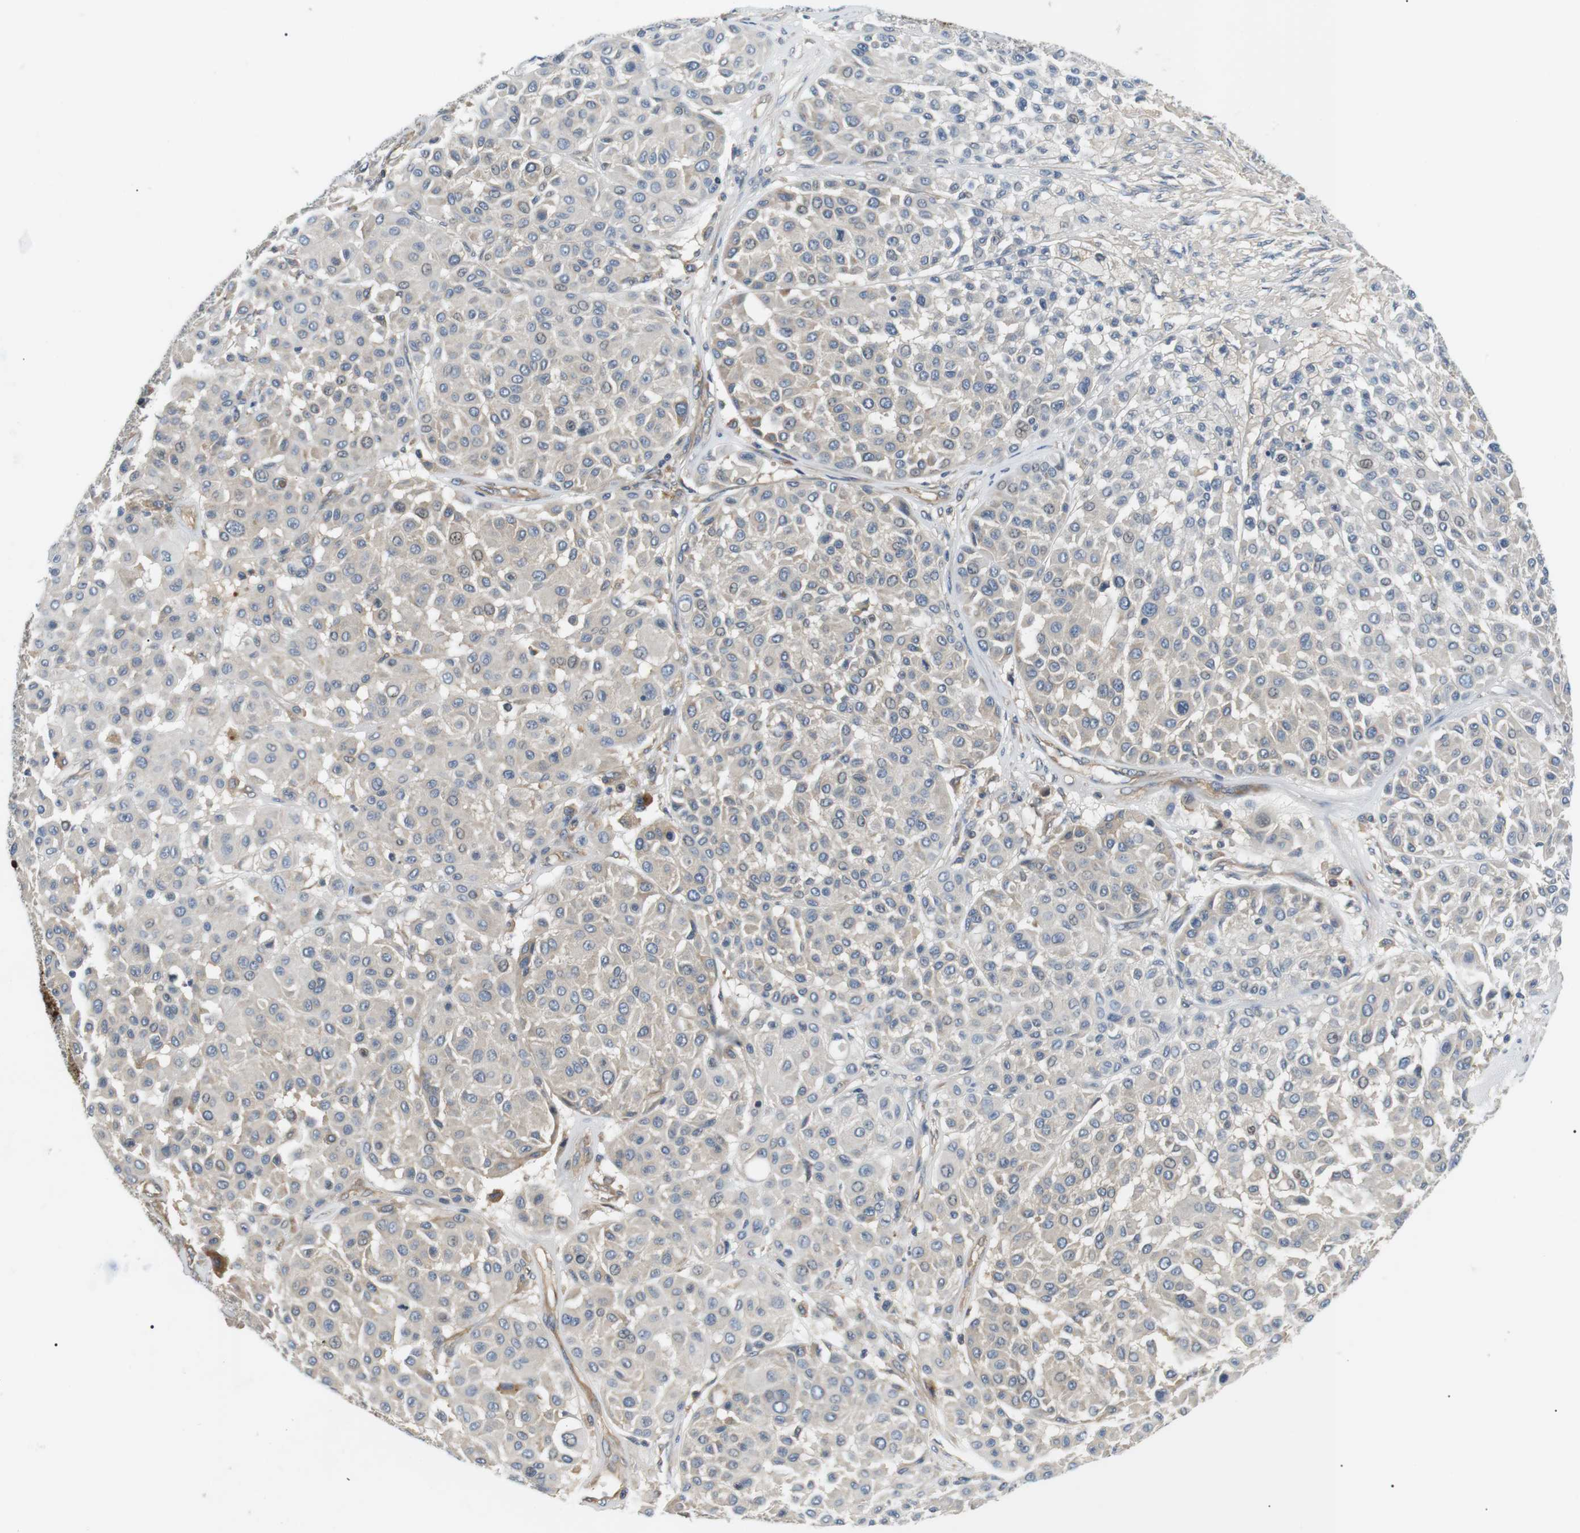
{"staining": {"intensity": "negative", "quantity": "none", "location": "none"}, "tissue": "melanoma", "cell_type": "Tumor cells", "image_type": "cancer", "snomed": [{"axis": "morphology", "description": "Malignant melanoma, Metastatic site"}, {"axis": "topography", "description": "Soft tissue"}], "caption": "Malignant melanoma (metastatic site) was stained to show a protein in brown. There is no significant staining in tumor cells. (DAB immunohistochemistry (IHC) visualized using brightfield microscopy, high magnification).", "gene": "DIPK1A", "patient": {"sex": "male", "age": 41}}